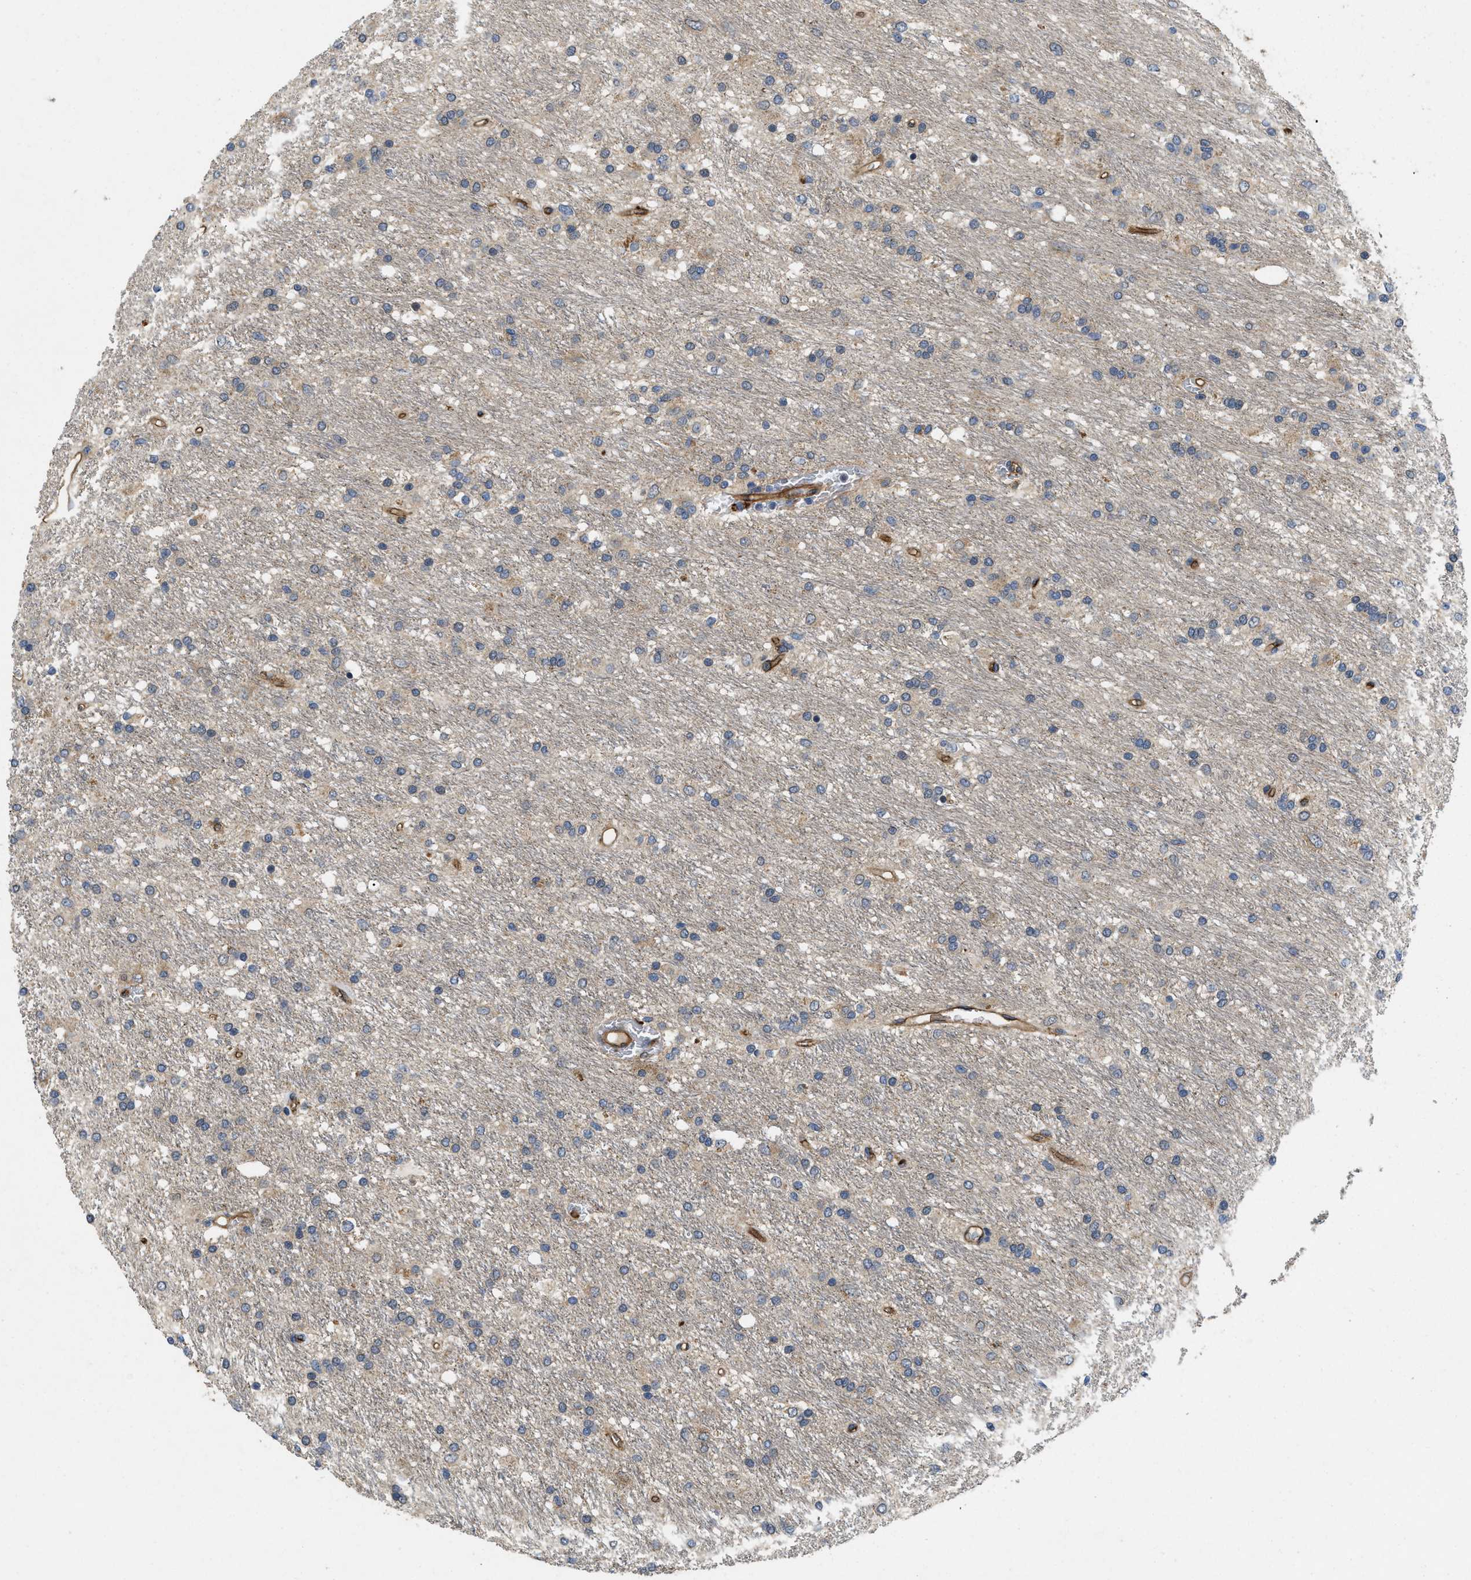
{"staining": {"intensity": "weak", "quantity": "<25%", "location": "cytoplasmic/membranous"}, "tissue": "glioma", "cell_type": "Tumor cells", "image_type": "cancer", "snomed": [{"axis": "morphology", "description": "Glioma, malignant, Low grade"}, {"axis": "topography", "description": "Brain"}], "caption": "Immunohistochemical staining of malignant glioma (low-grade) exhibits no significant staining in tumor cells.", "gene": "HSPA12B", "patient": {"sex": "male", "age": 77}}